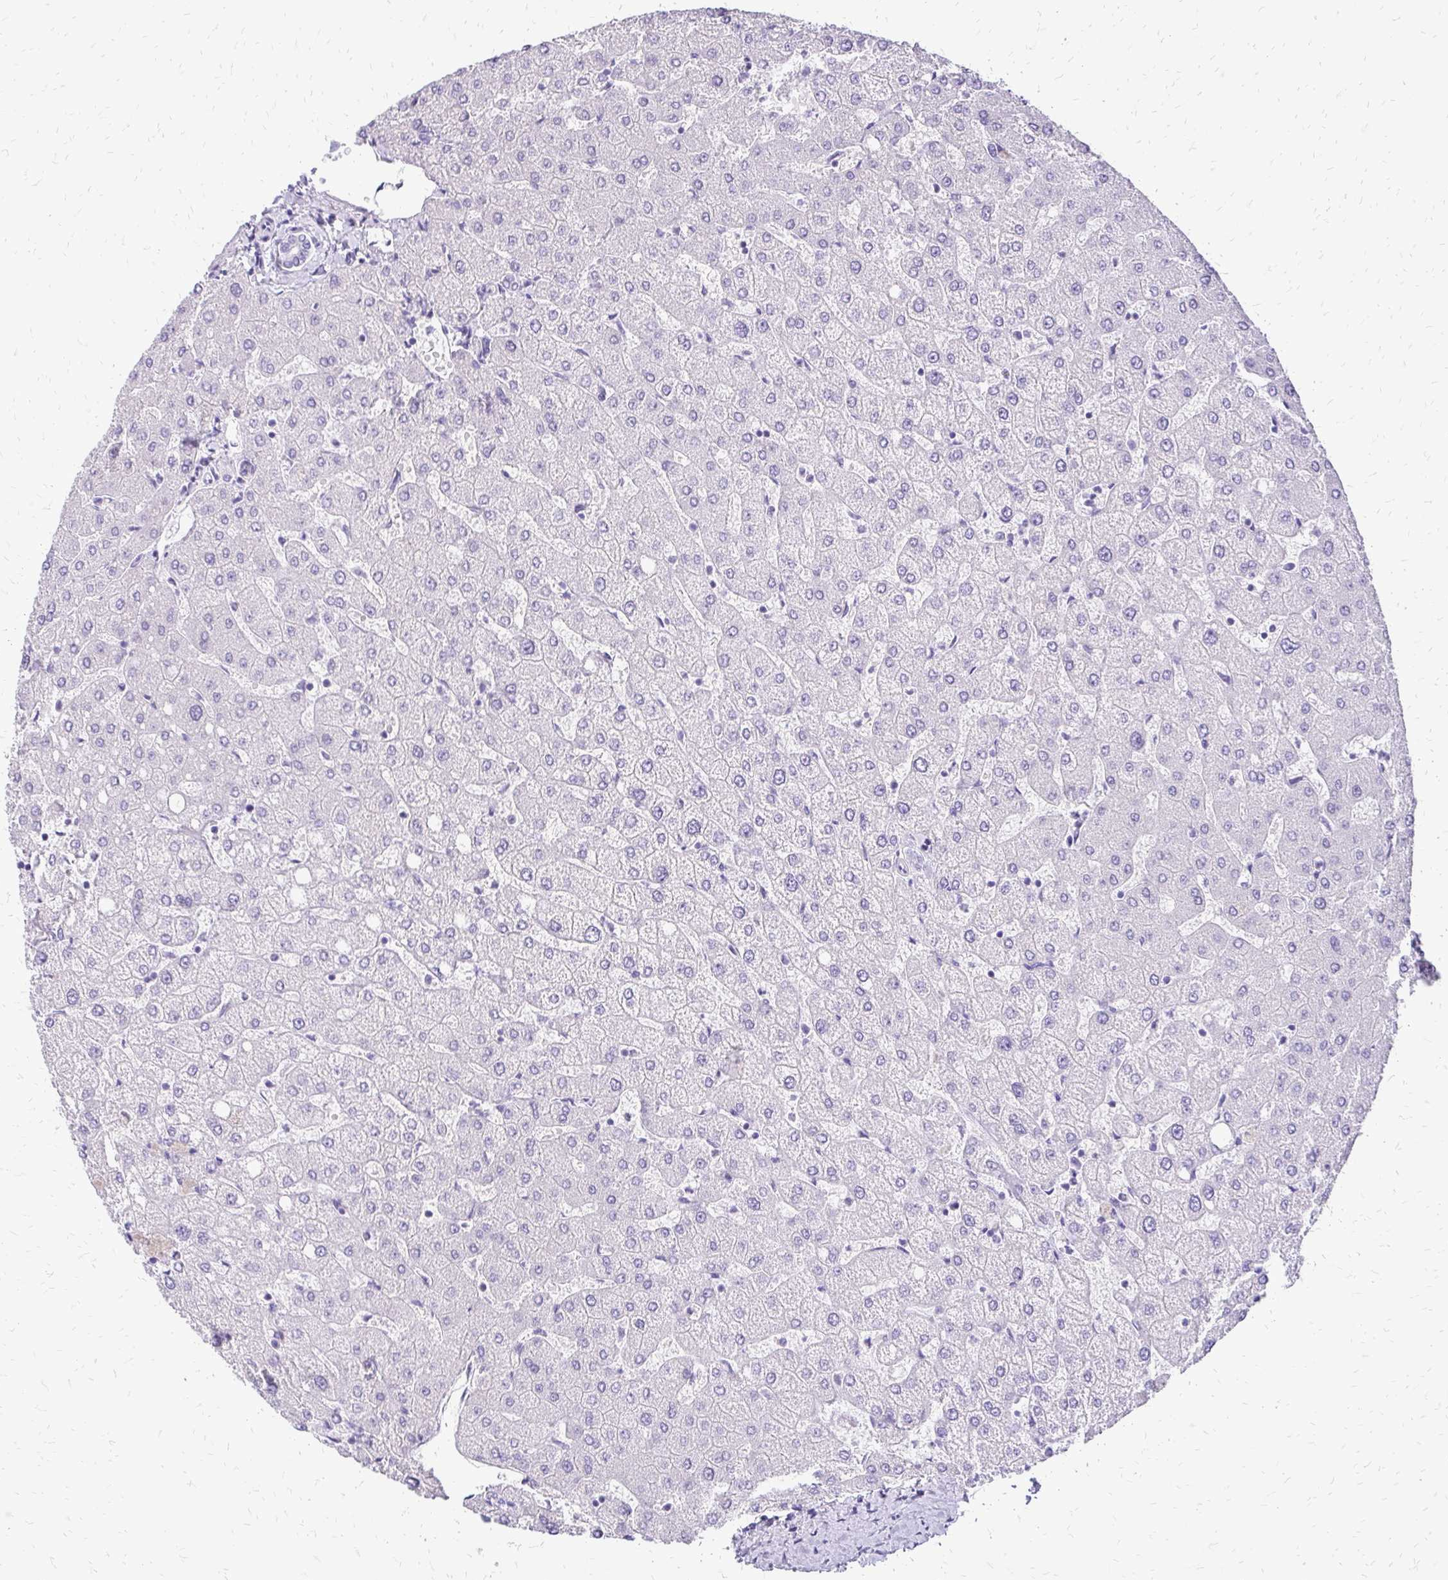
{"staining": {"intensity": "negative", "quantity": "none", "location": "none"}, "tissue": "liver", "cell_type": "Cholangiocytes", "image_type": "normal", "snomed": [{"axis": "morphology", "description": "Normal tissue, NOS"}, {"axis": "topography", "description": "Liver"}], "caption": "The photomicrograph demonstrates no significant staining in cholangiocytes of liver. The staining is performed using DAB brown chromogen with nuclei counter-stained in using hematoxylin.", "gene": "SLC32A1", "patient": {"sex": "female", "age": 54}}